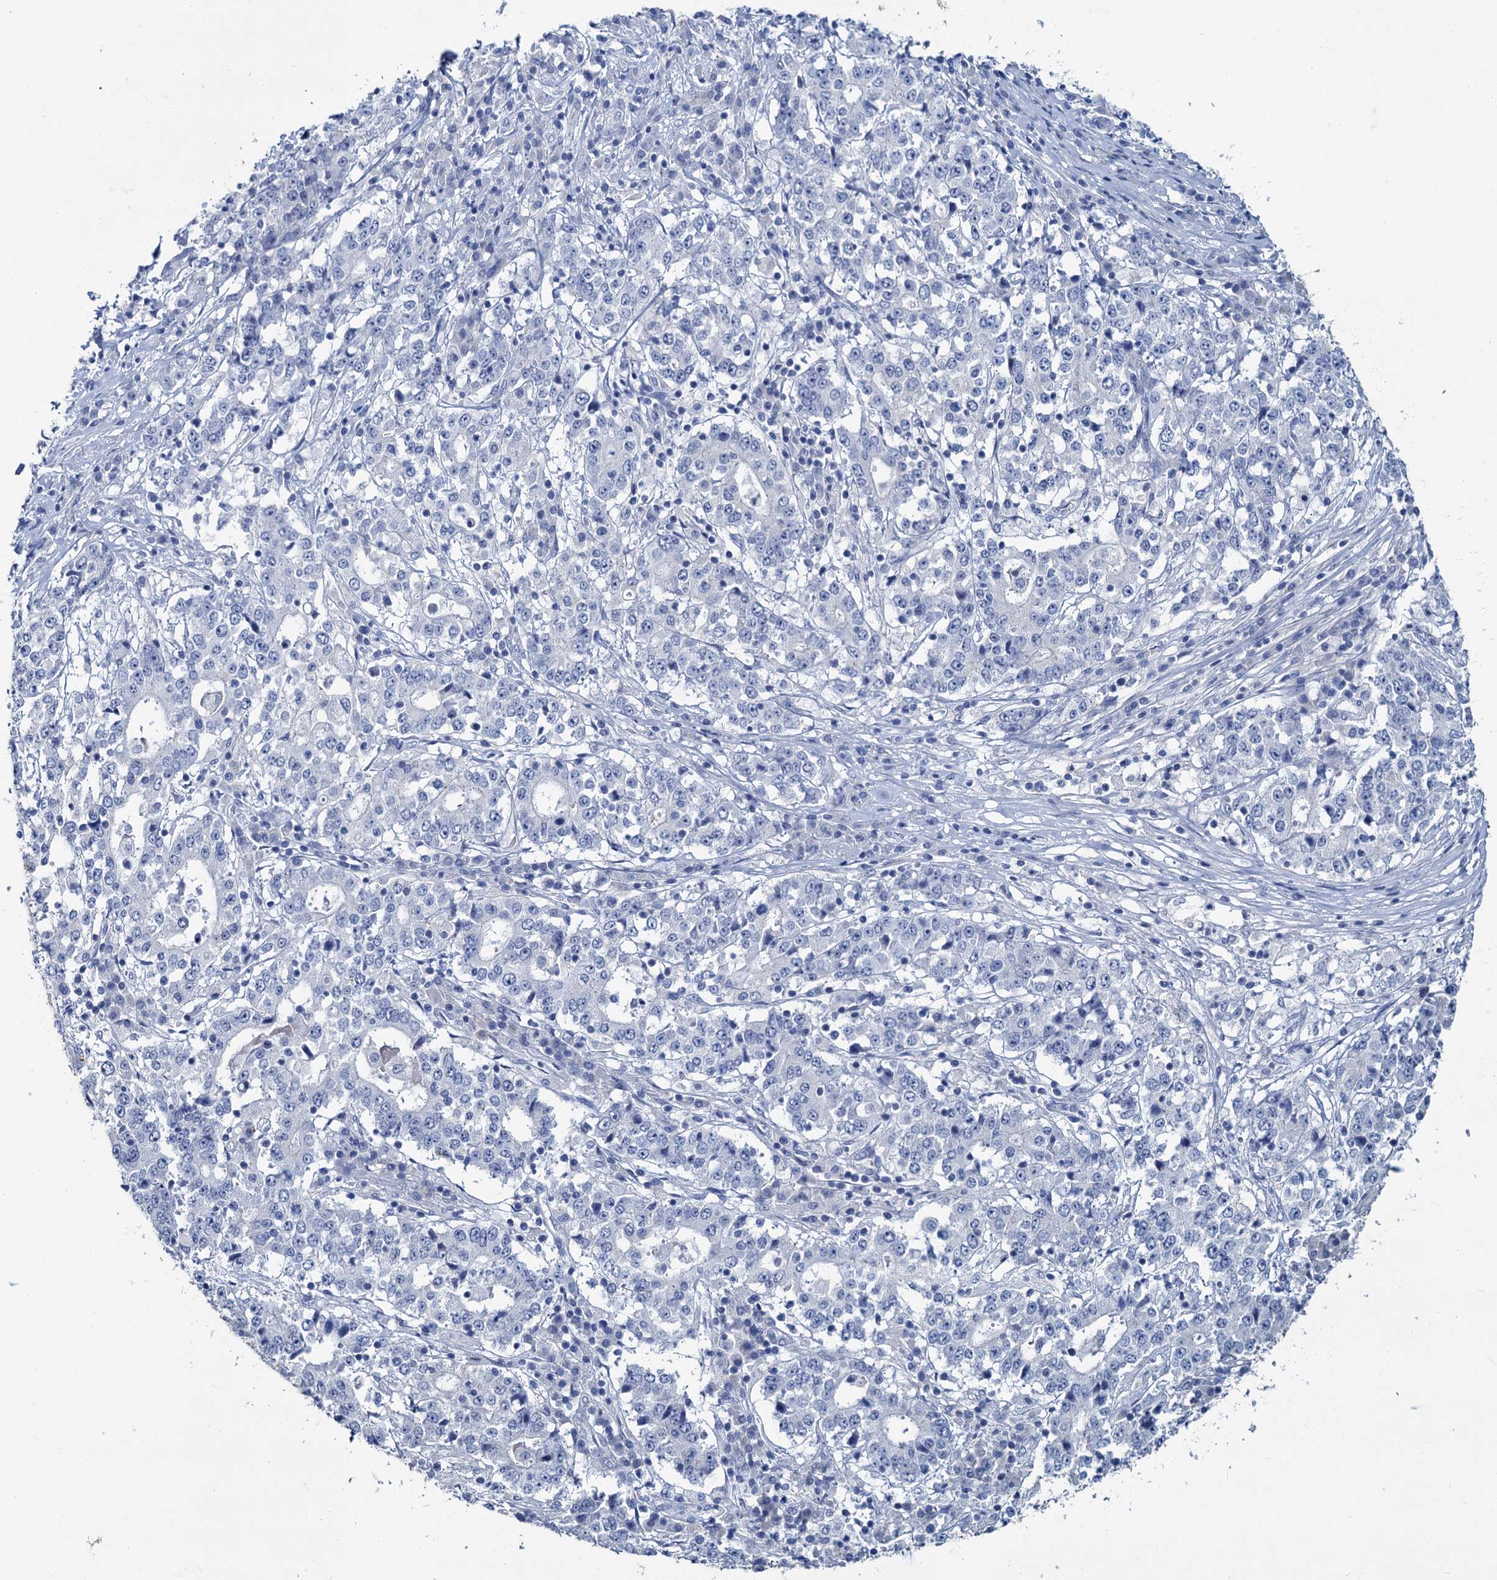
{"staining": {"intensity": "negative", "quantity": "none", "location": "none"}, "tissue": "stomach cancer", "cell_type": "Tumor cells", "image_type": "cancer", "snomed": [{"axis": "morphology", "description": "Adenocarcinoma, NOS"}, {"axis": "topography", "description": "Stomach"}], "caption": "DAB (3,3'-diaminobenzidine) immunohistochemical staining of stomach adenocarcinoma shows no significant expression in tumor cells.", "gene": "SNCB", "patient": {"sex": "male", "age": 59}}